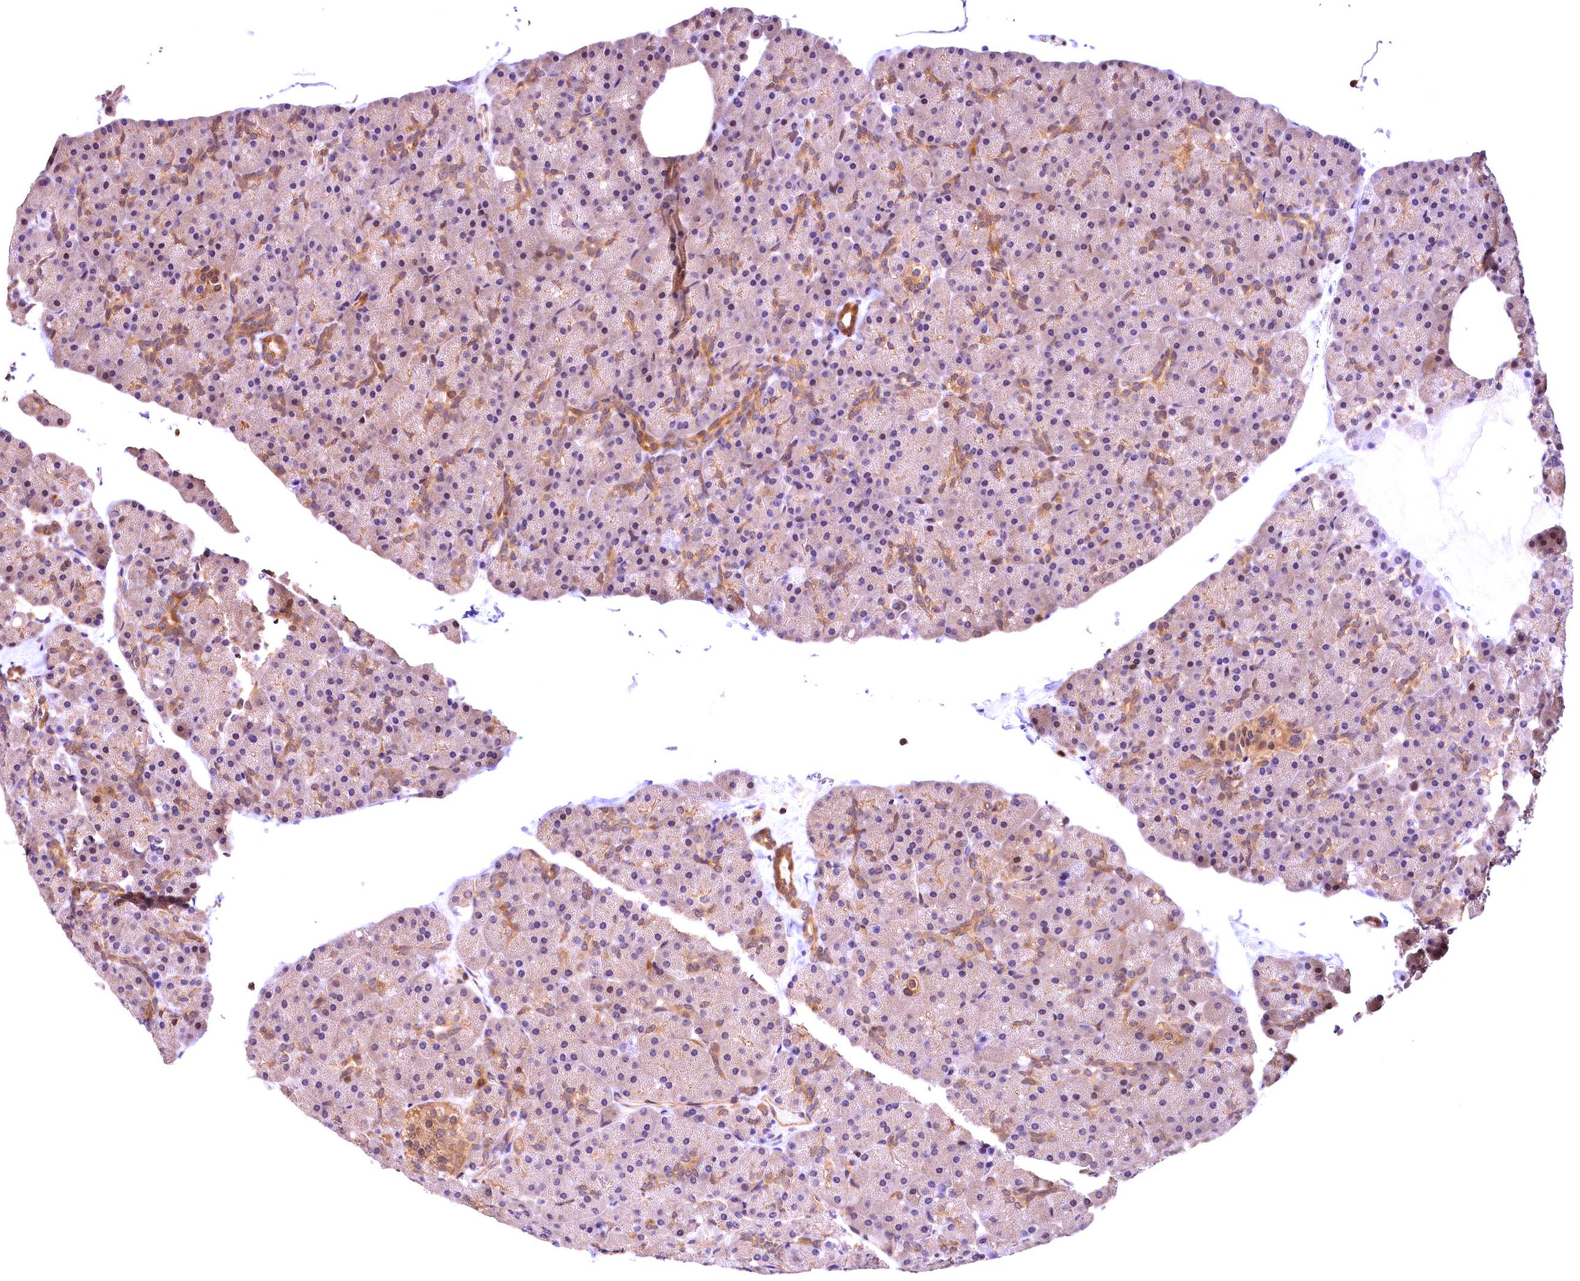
{"staining": {"intensity": "weak", "quantity": "<25%", "location": "cytoplasmic/membranous"}, "tissue": "pancreas", "cell_type": "Exocrine glandular cells", "image_type": "normal", "snomed": [{"axis": "morphology", "description": "Normal tissue, NOS"}, {"axis": "topography", "description": "Pancreas"}], "caption": "The IHC image has no significant staining in exocrine glandular cells of pancreas.", "gene": "CHORDC1", "patient": {"sex": "male", "age": 36}}